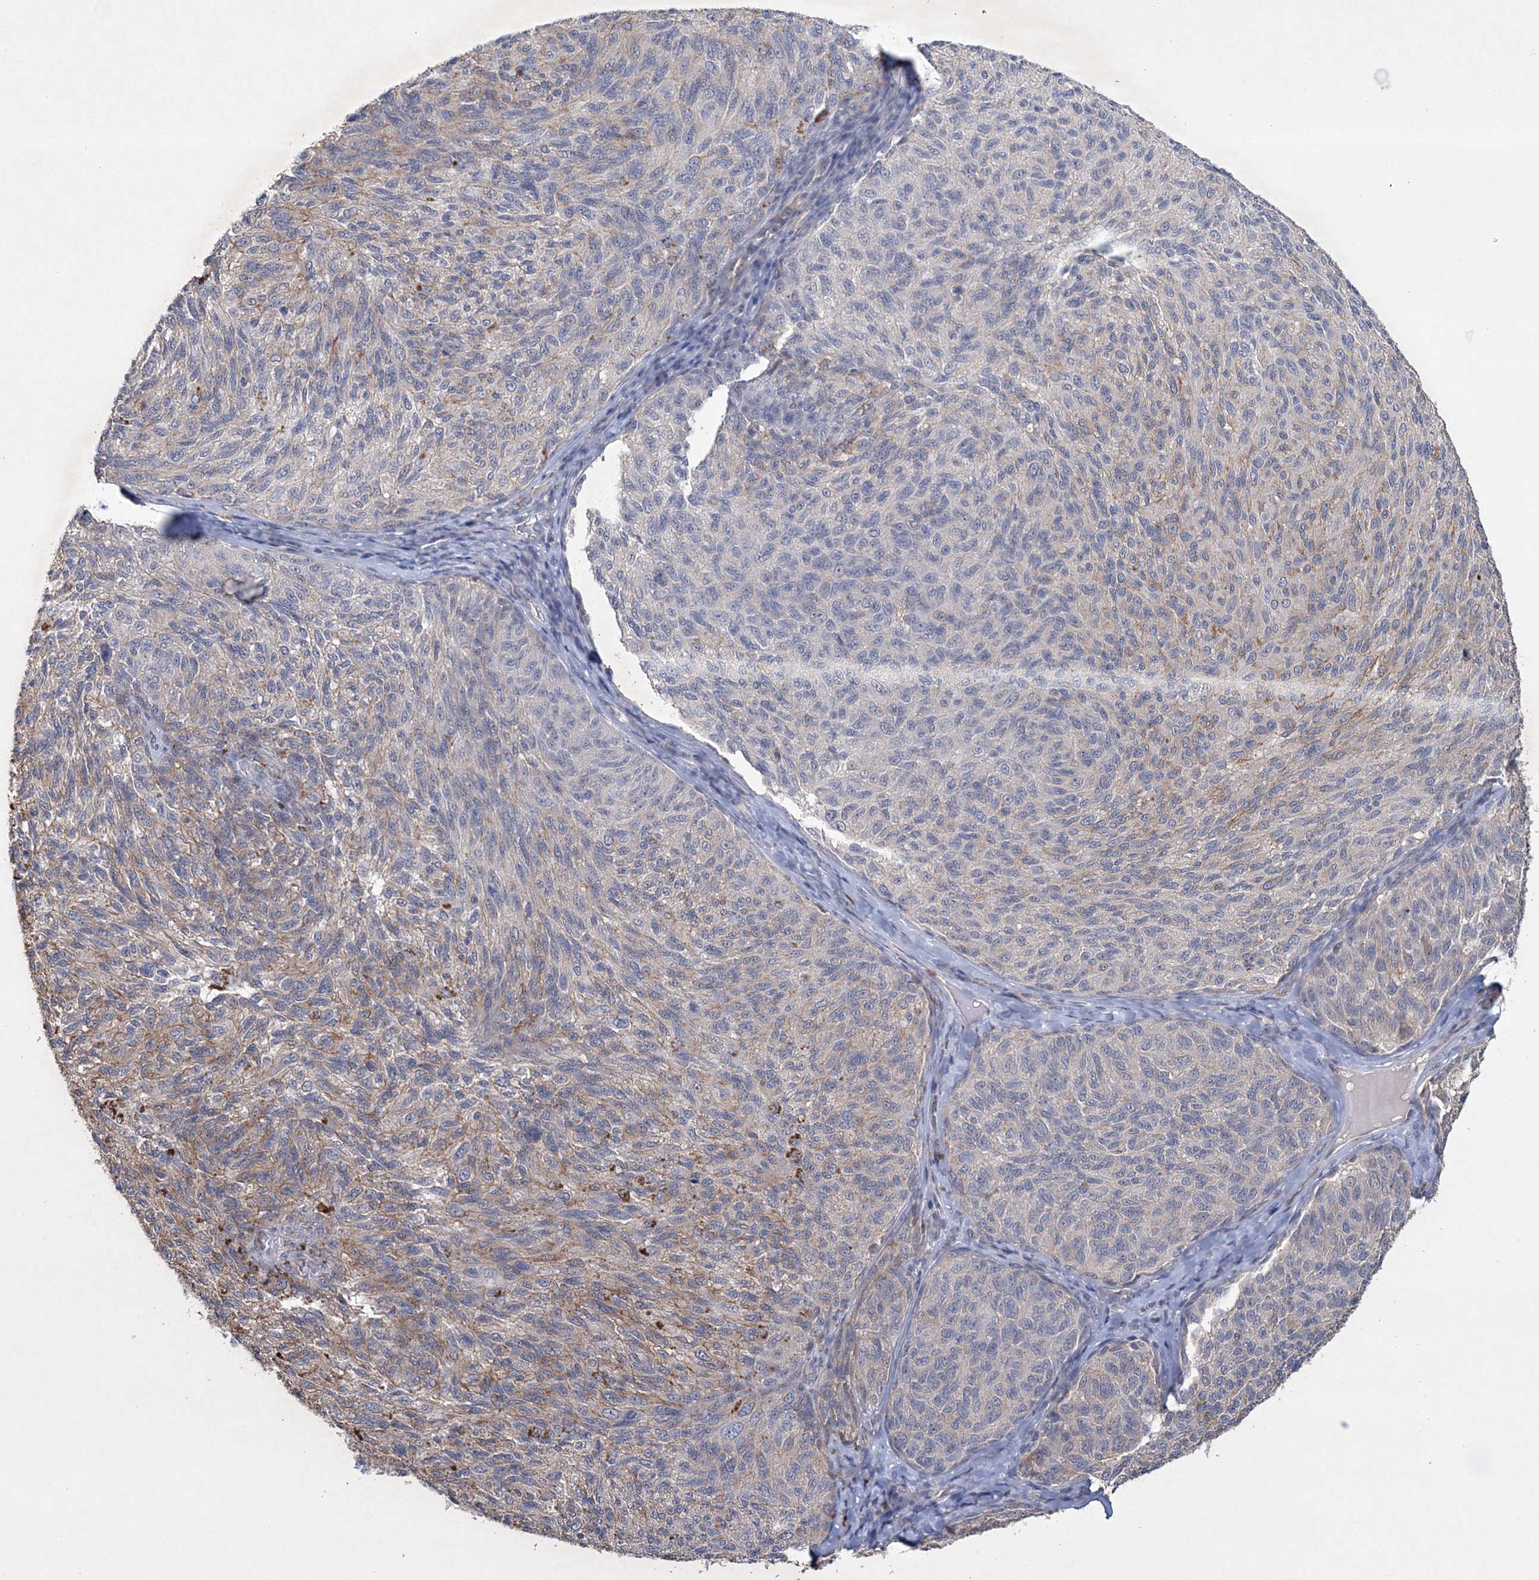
{"staining": {"intensity": "weak", "quantity": "<25%", "location": "cytoplasmic/membranous"}, "tissue": "melanoma", "cell_type": "Tumor cells", "image_type": "cancer", "snomed": [{"axis": "morphology", "description": "Malignant melanoma, NOS"}, {"axis": "topography", "description": "Skin"}], "caption": "A high-resolution histopathology image shows IHC staining of malignant melanoma, which reveals no significant staining in tumor cells.", "gene": "DPCD", "patient": {"sex": "female", "age": 73}}